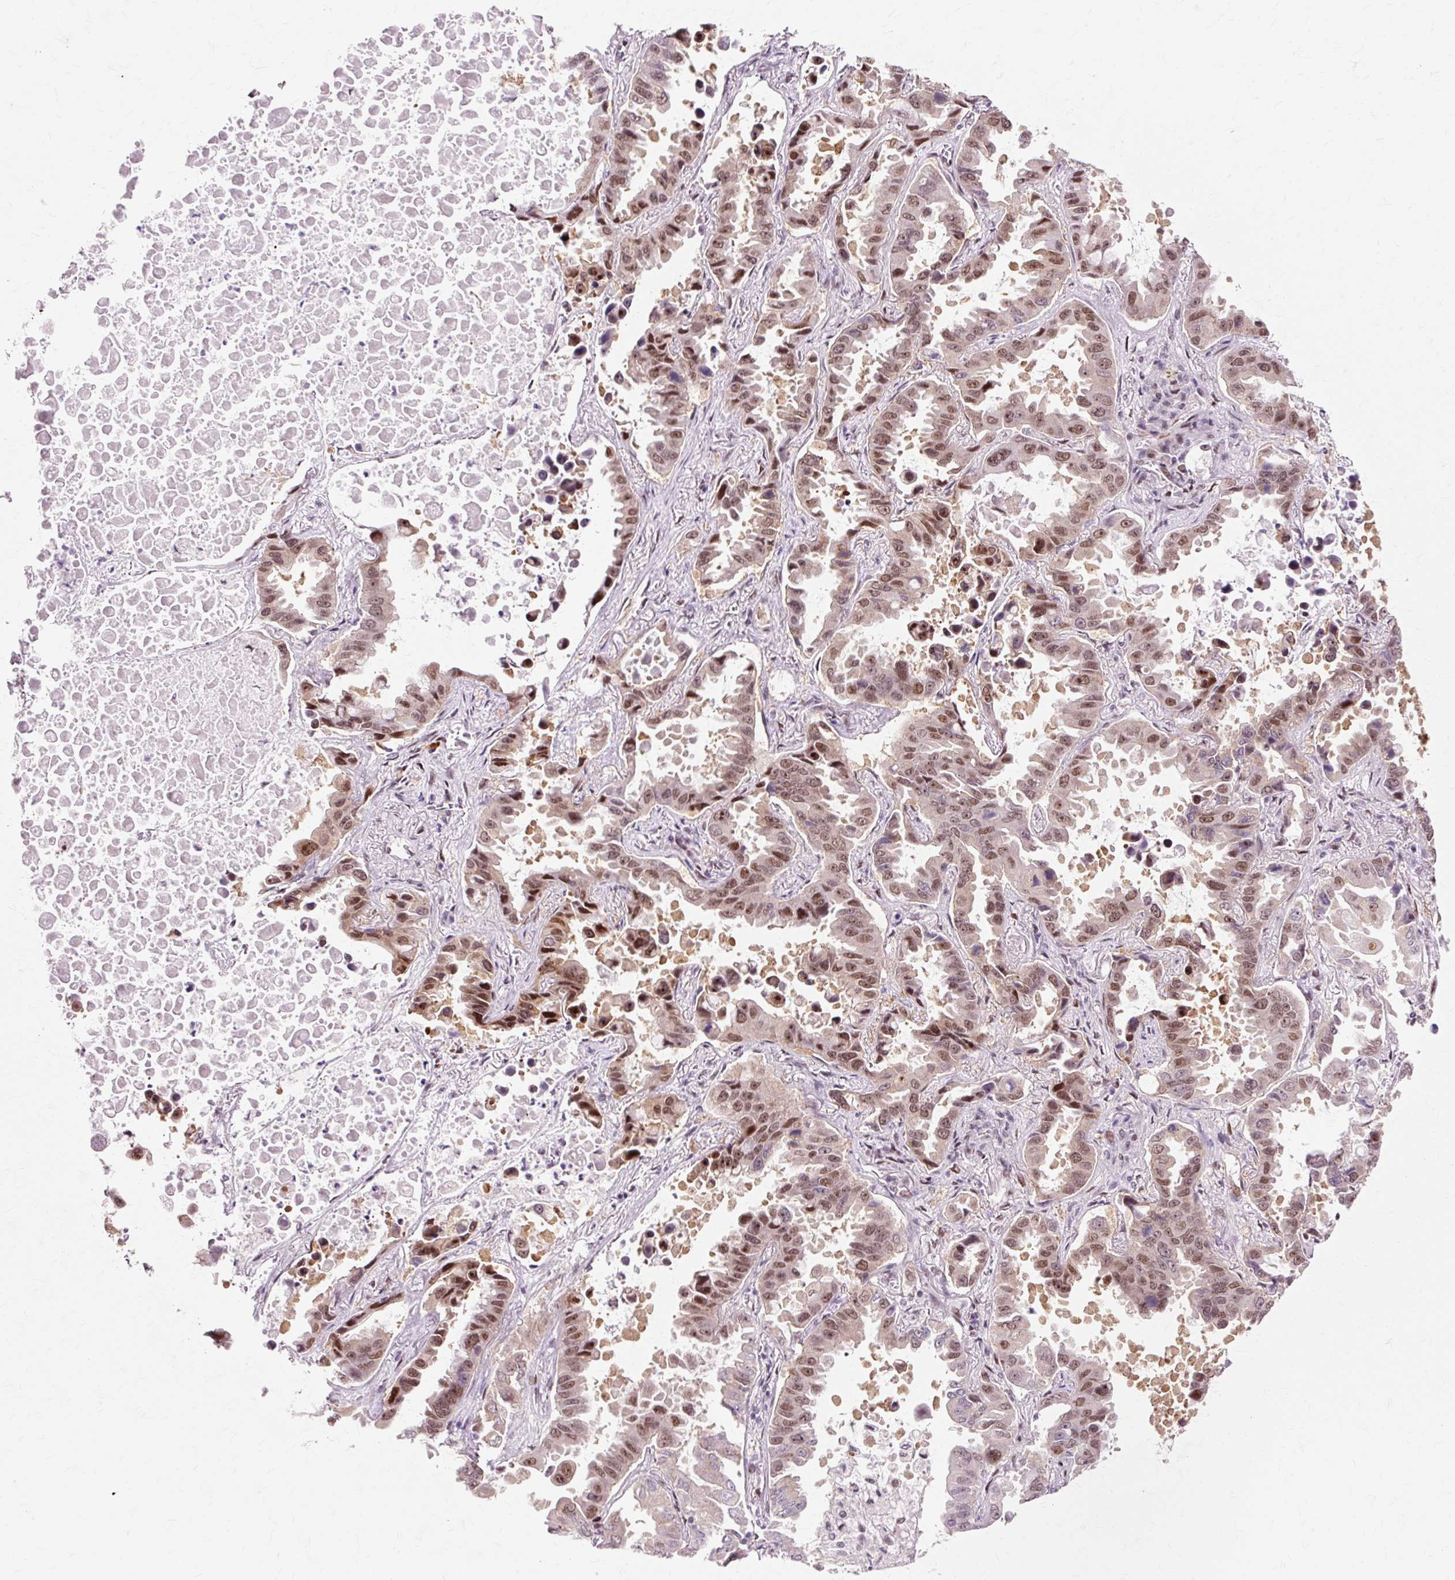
{"staining": {"intensity": "moderate", "quantity": ">75%", "location": "nuclear"}, "tissue": "lung cancer", "cell_type": "Tumor cells", "image_type": "cancer", "snomed": [{"axis": "morphology", "description": "Adenocarcinoma, NOS"}, {"axis": "topography", "description": "Lung"}], "caption": "Lung cancer (adenocarcinoma) tissue reveals moderate nuclear expression in about >75% of tumor cells", "gene": "MACROD2", "patient": {"sex": "male", "age": 64}}